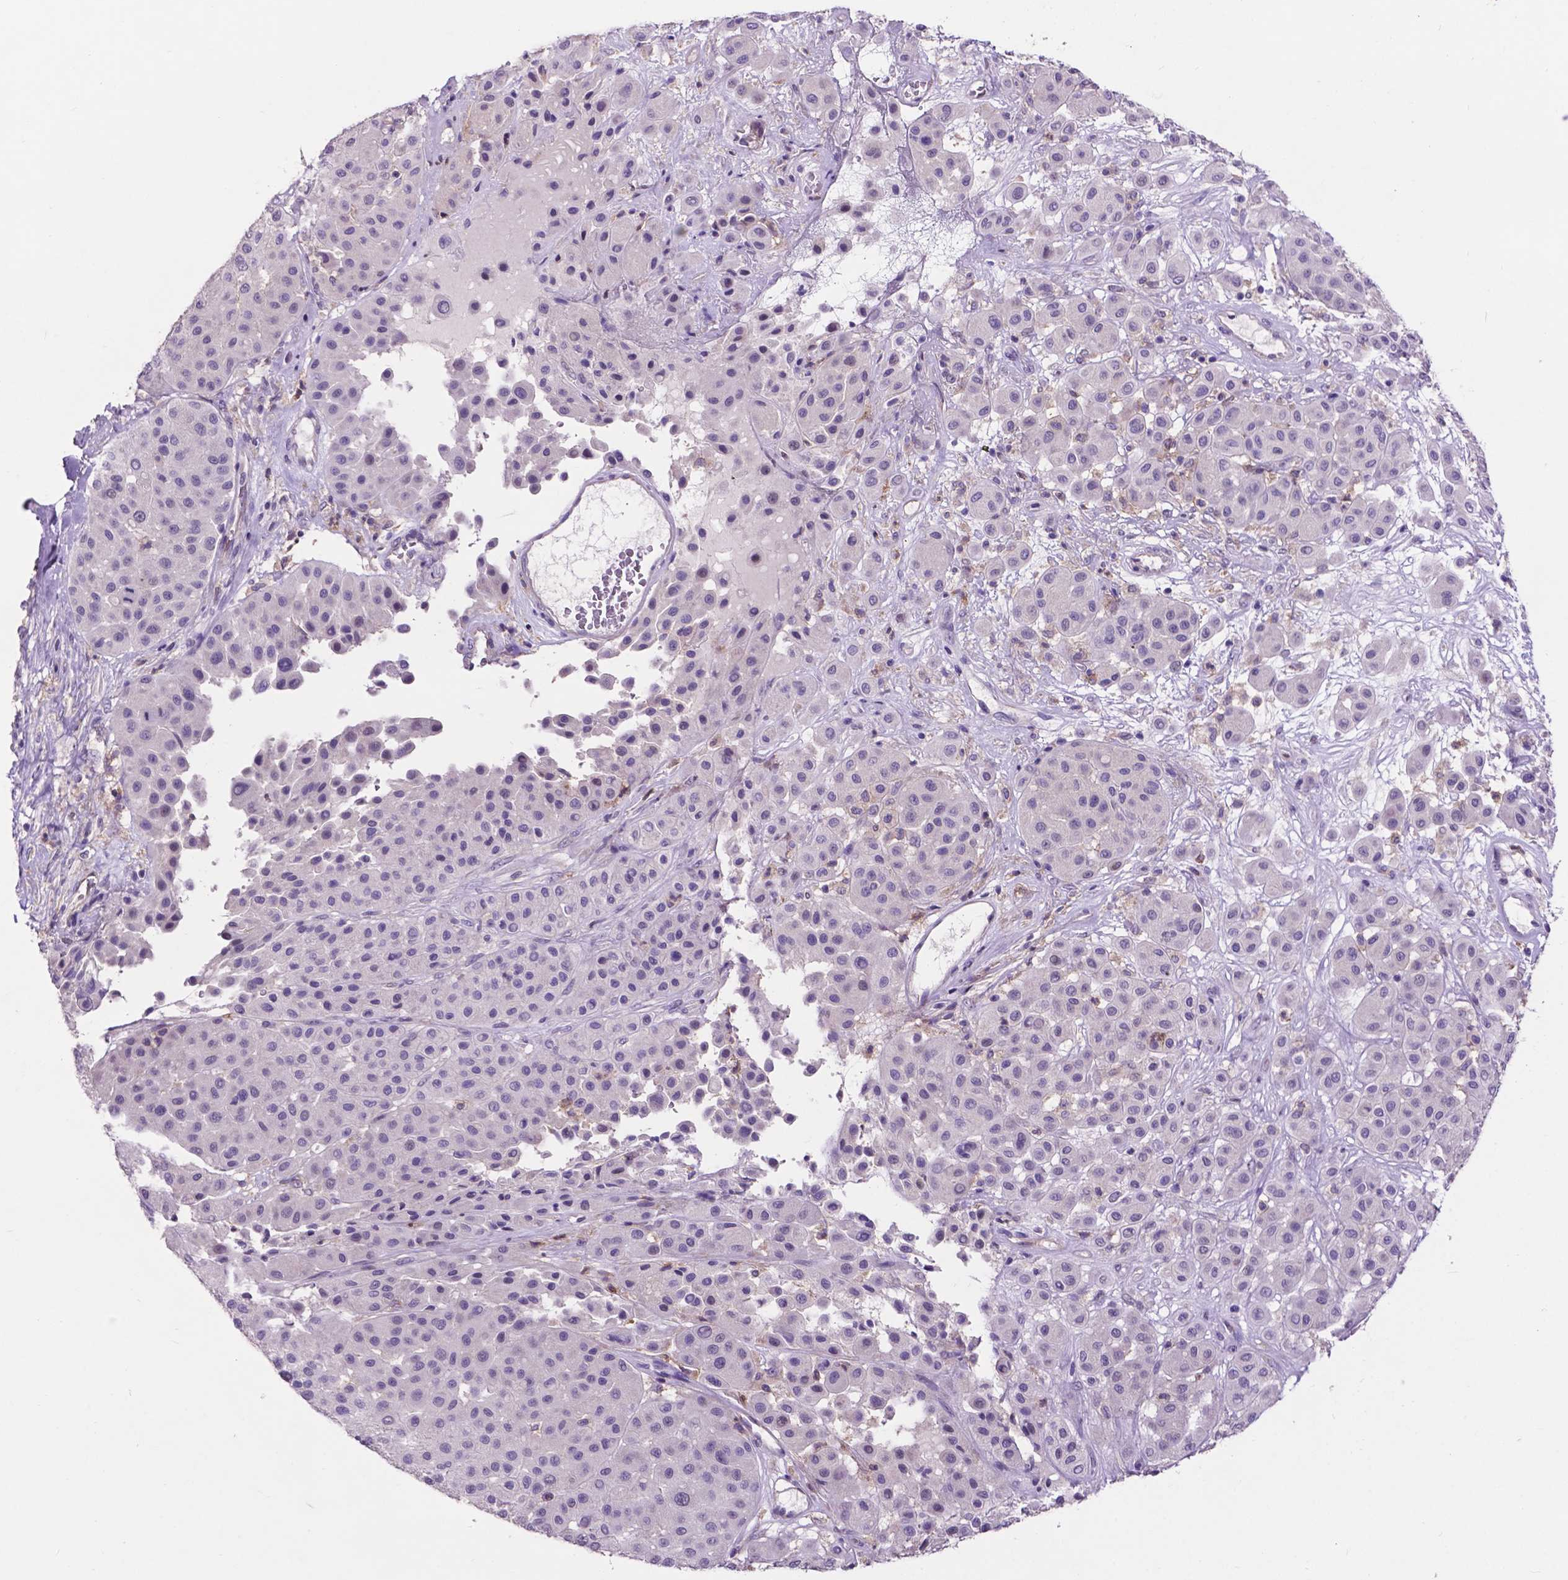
{"staining": {"intensity": "negative", "quantity": "none", "location": "none"}, "tissue": "melanoma", "cell_type": "Tumor cells", "image_type": "cancer", "snomed": [{"axis": "morphology", "description": "Malignant melanoma, Metastatic site"}, {"axis": "topography", "description": "Smooth muscle"}], "caption": "Tumor cells show no significant protein positivity in melanoma. (Brightfield microscopy of DAB immunohistochemistry at high magnification).", "gene": "PLSCR1", "patient": {"sex": "male", "age": 41}}